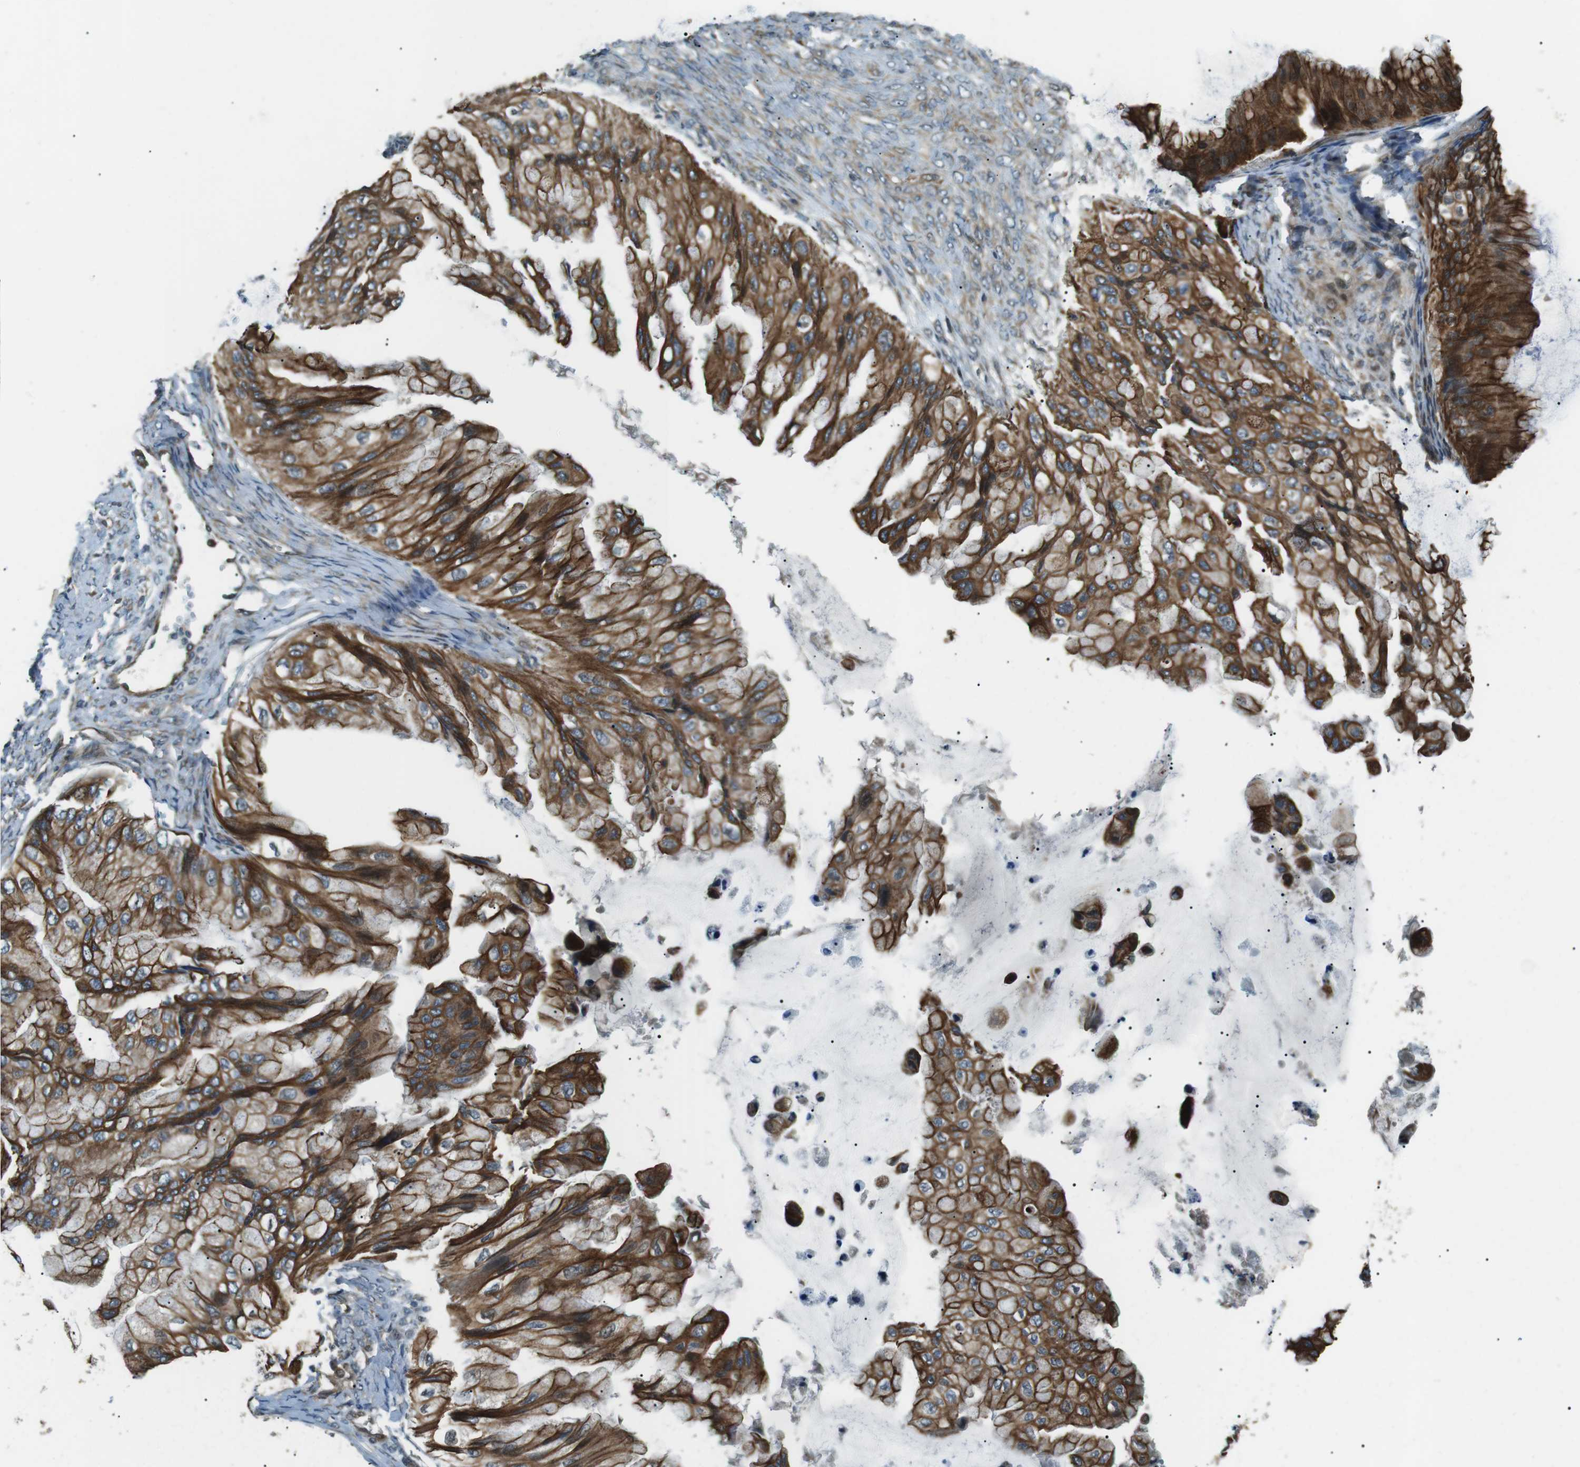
{"staining": {"intensity": "strong", "quantity": ">75%", "location": "cytoplasmic/membranous"}, "tissue": "ovarian cancer", "cell_type": "Tumor cells", "image_type": "cancer", "snomed": [{"axis": "morphology", "description": "Cystadenocarcinoma, mucinous, NOS"}, {"axis": "topography", "description": "Ovary"}], "caption": "Ovarian cancer stained for a protein exhibits strong cytoplasmic/membranous positivity in tumor cells.", "gene": "TMEM74", "patient": {"sex": "female", "age": 61}}